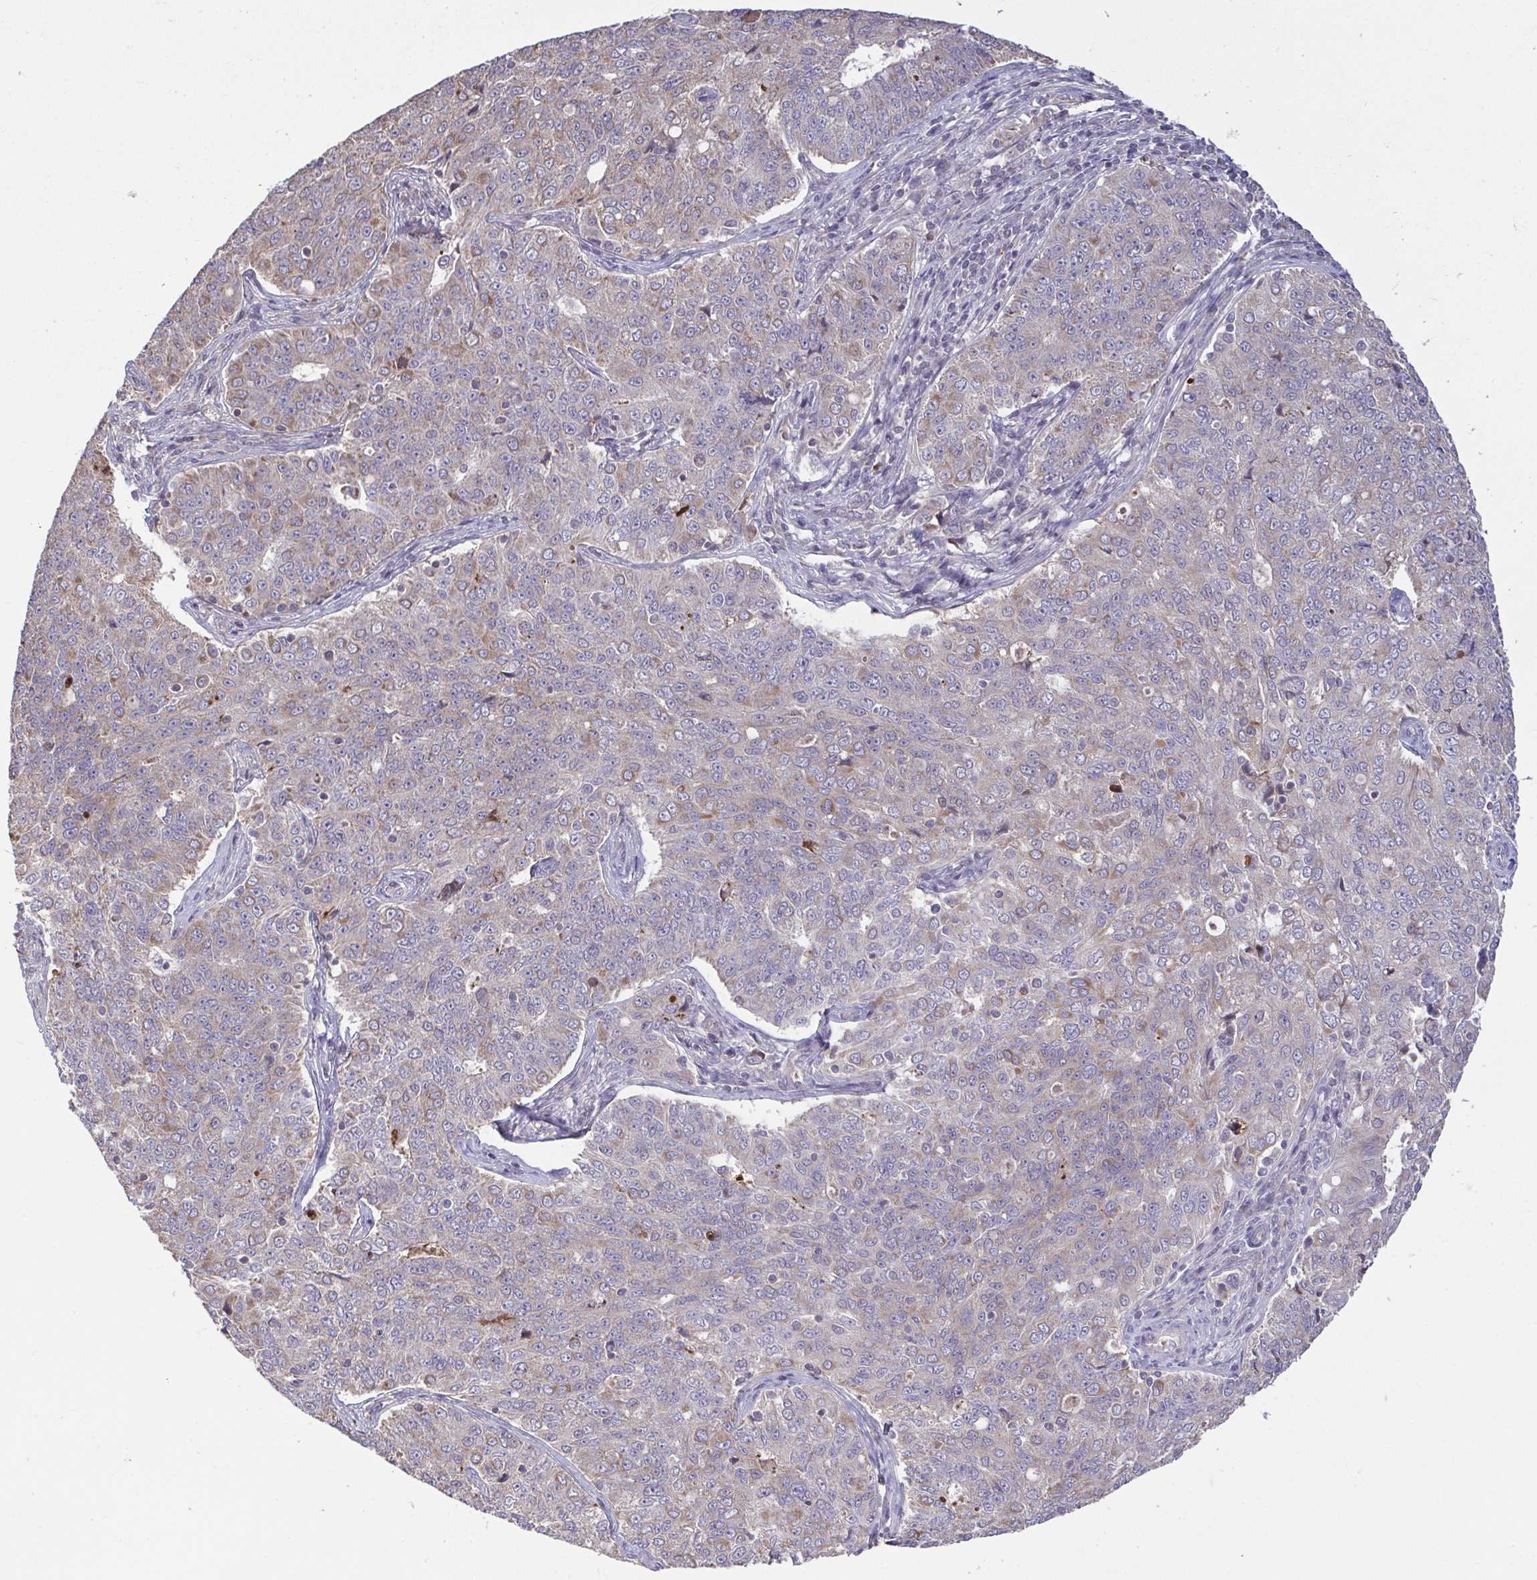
{"staining": {"intensity": "weak", "quantity": "25%-75%", "location": "cytoplasmic/membranous"}, "tissue": "endometrial cancer", "cell_type": "Tumor cells", "image_type": "cancer", "snomed": [{"axis": "morphology", "description": "Adenocarcinoma, NOS"}, {"axis": "topography", "description": "Endometrium"}], "caption": "A low amount of weak cytoplasmic/membranous positivity is identified in about 25%-75% of tumor cells in adenocarcinoma (endometrial) tissue.", "gene": "OSBPL7", "patient": {"sex": "female", "age": 43}}